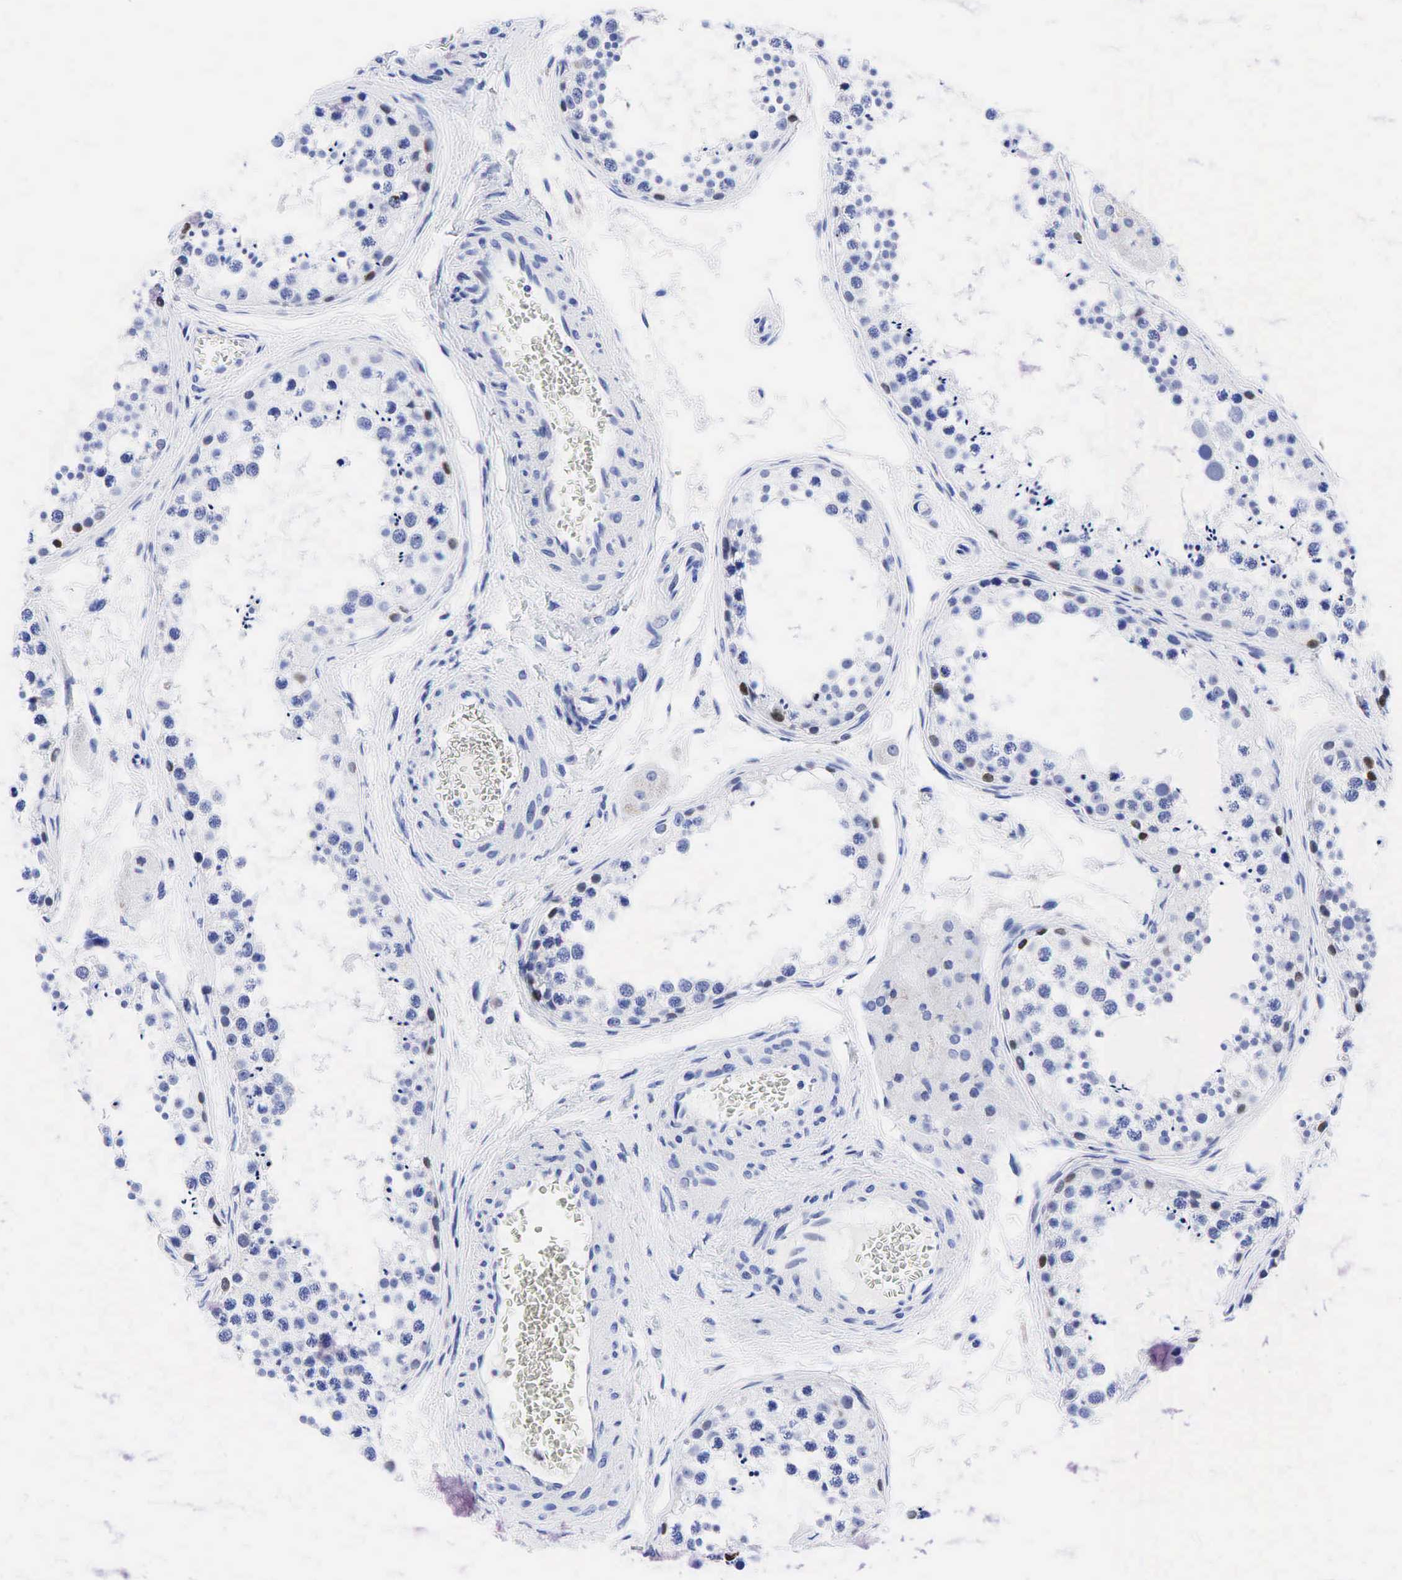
{"staining": {"intensity": "weak", "quantity": "<25%", "location": "nuclear"}, "tissue": "testis", "cell_type": "Cells in seminiferous ducts", "image_type": "normal", "snomed": [{"axis": "morphology", "description": "Normal tissue, NOS"}, {"axis": "topography", "description": "Testis"}], "caption": "The image exhibits no significant positivity in cells in seminiferous ducts of testis. Nuclei are stained in blue.", "gene": "CD79A", "patient": {"sex": "male", "age": 57}}